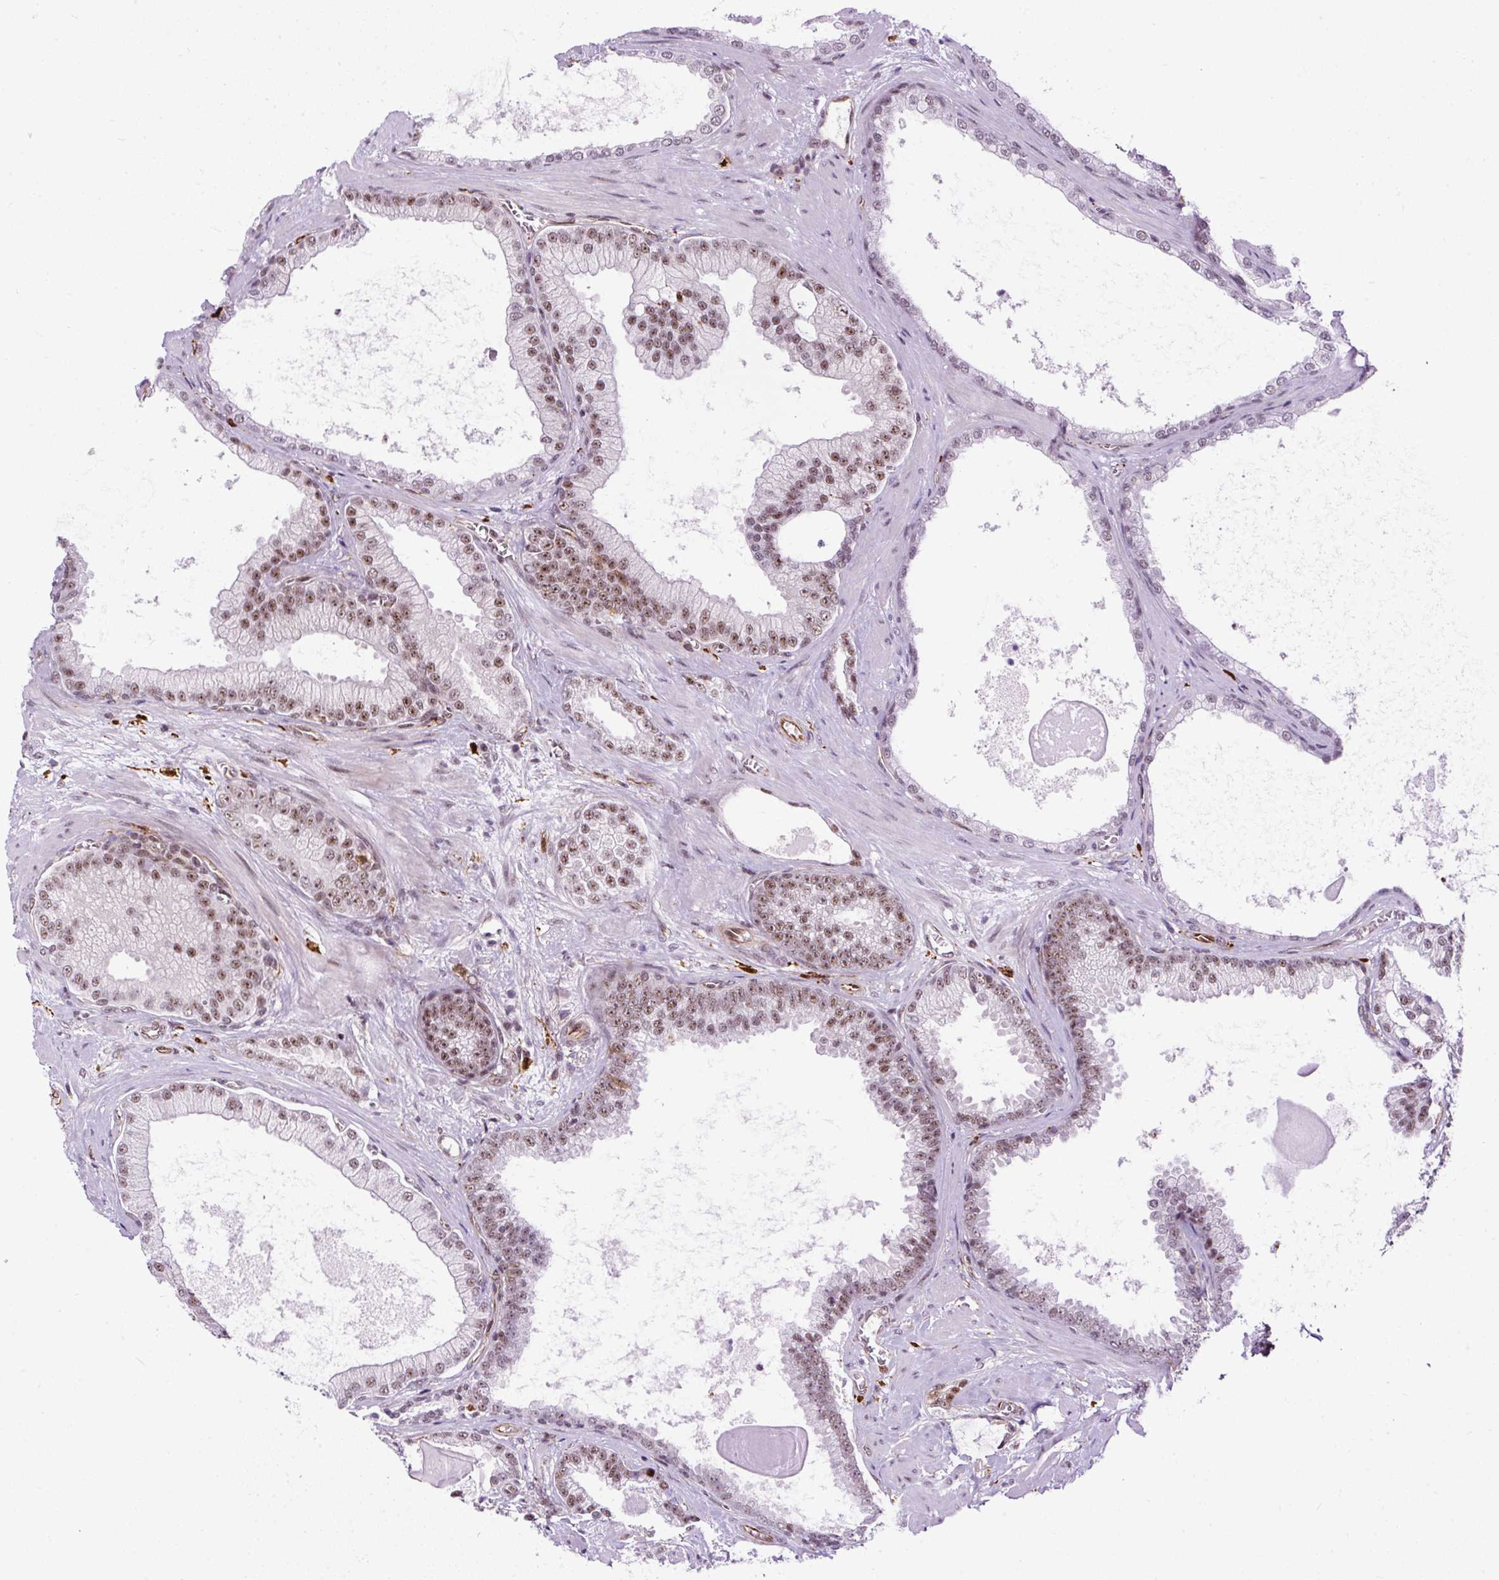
{"staining": {"intensity": "moderate", "quantity": ">75%", "location": "nuclear"}, "tissue": "prostate cancer", "cell_type": "Tumor cells", "image_type": "cancer", "snomed": [{"axis": "morphology", "description": "Adenocarcinoma, High grade"}, {"axis": "topography", "description": "Prostate"}], "caption": "Brown immunohistochemical staining in human high-grade adenocarcinoma (prostate) exhibits moderate nuclear staining in approximately >75% of tumor cells. The staining was performed using DAB to visualize the protein expression in brown, while the nuclei were stained in blue with hematoxylin (Magnification: 20x).", "gene": "LUC7L2", "patient": {"sex": "male", "age": 68}}